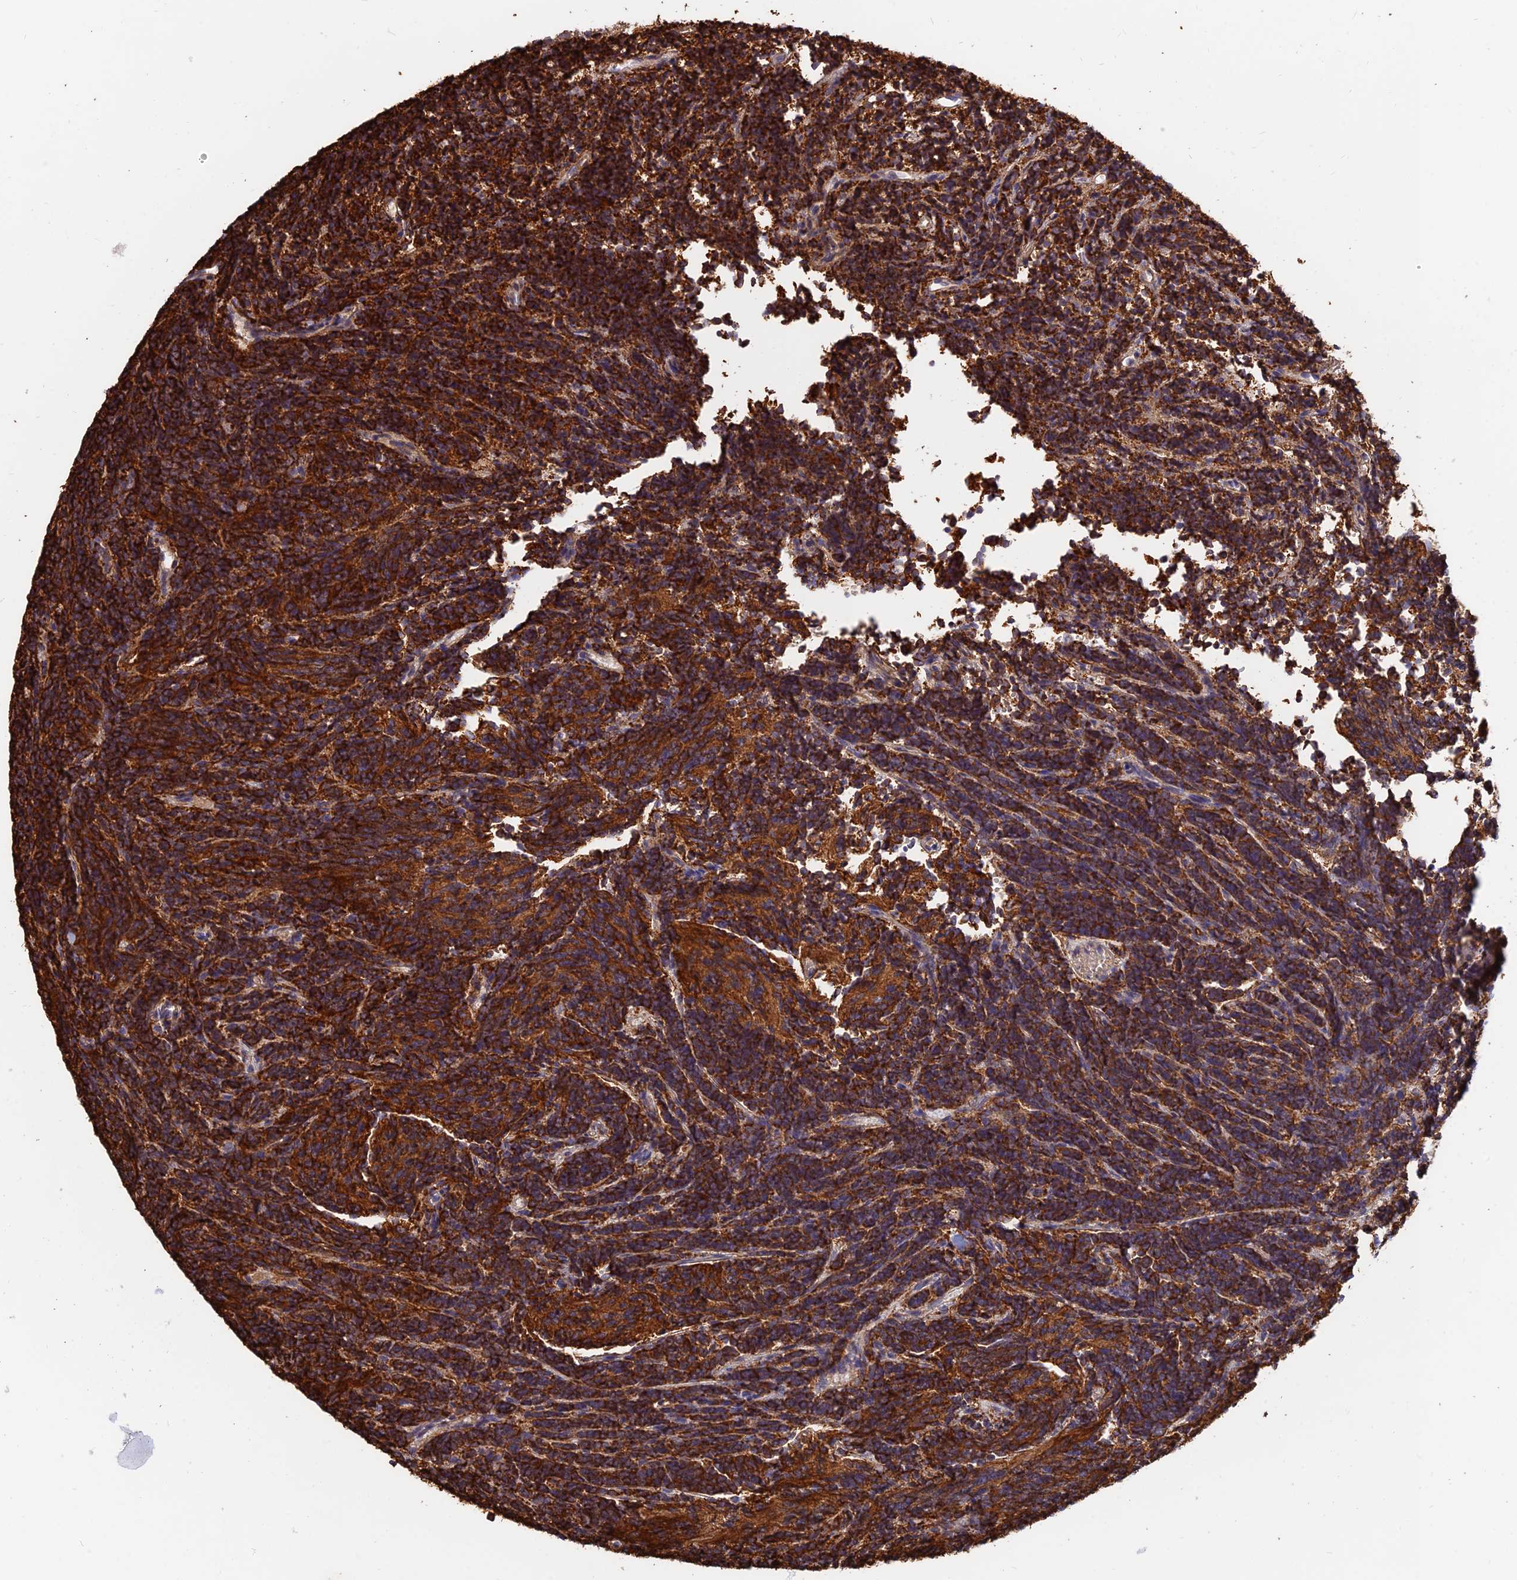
{"staining": {"intensity": "strong", "quantity": ">75%", "location": "cytoplasmic/membranous"}, "tissue": "glioma", "cell_type": "Tumor cells", "image_type": "cancer", "snomed": [{"axis": "morphology", "description": "Glioma, malignant, Low grade"}, {"axis": "topography", "description": "Brain"}], "caption": "Protein staining by immunohistochemistry displays strong cytoplasmic/membranous positivity in about >75% of tumor cells in malignant glioma (low-grade). The staining was performed using DAB to visualize the protein expression in brown, while the nuclei were stained in blue with hematoxylin (Magnification: 20x).", "gene": "WDR41", "patient": {"sex": "female", "age": 1}}